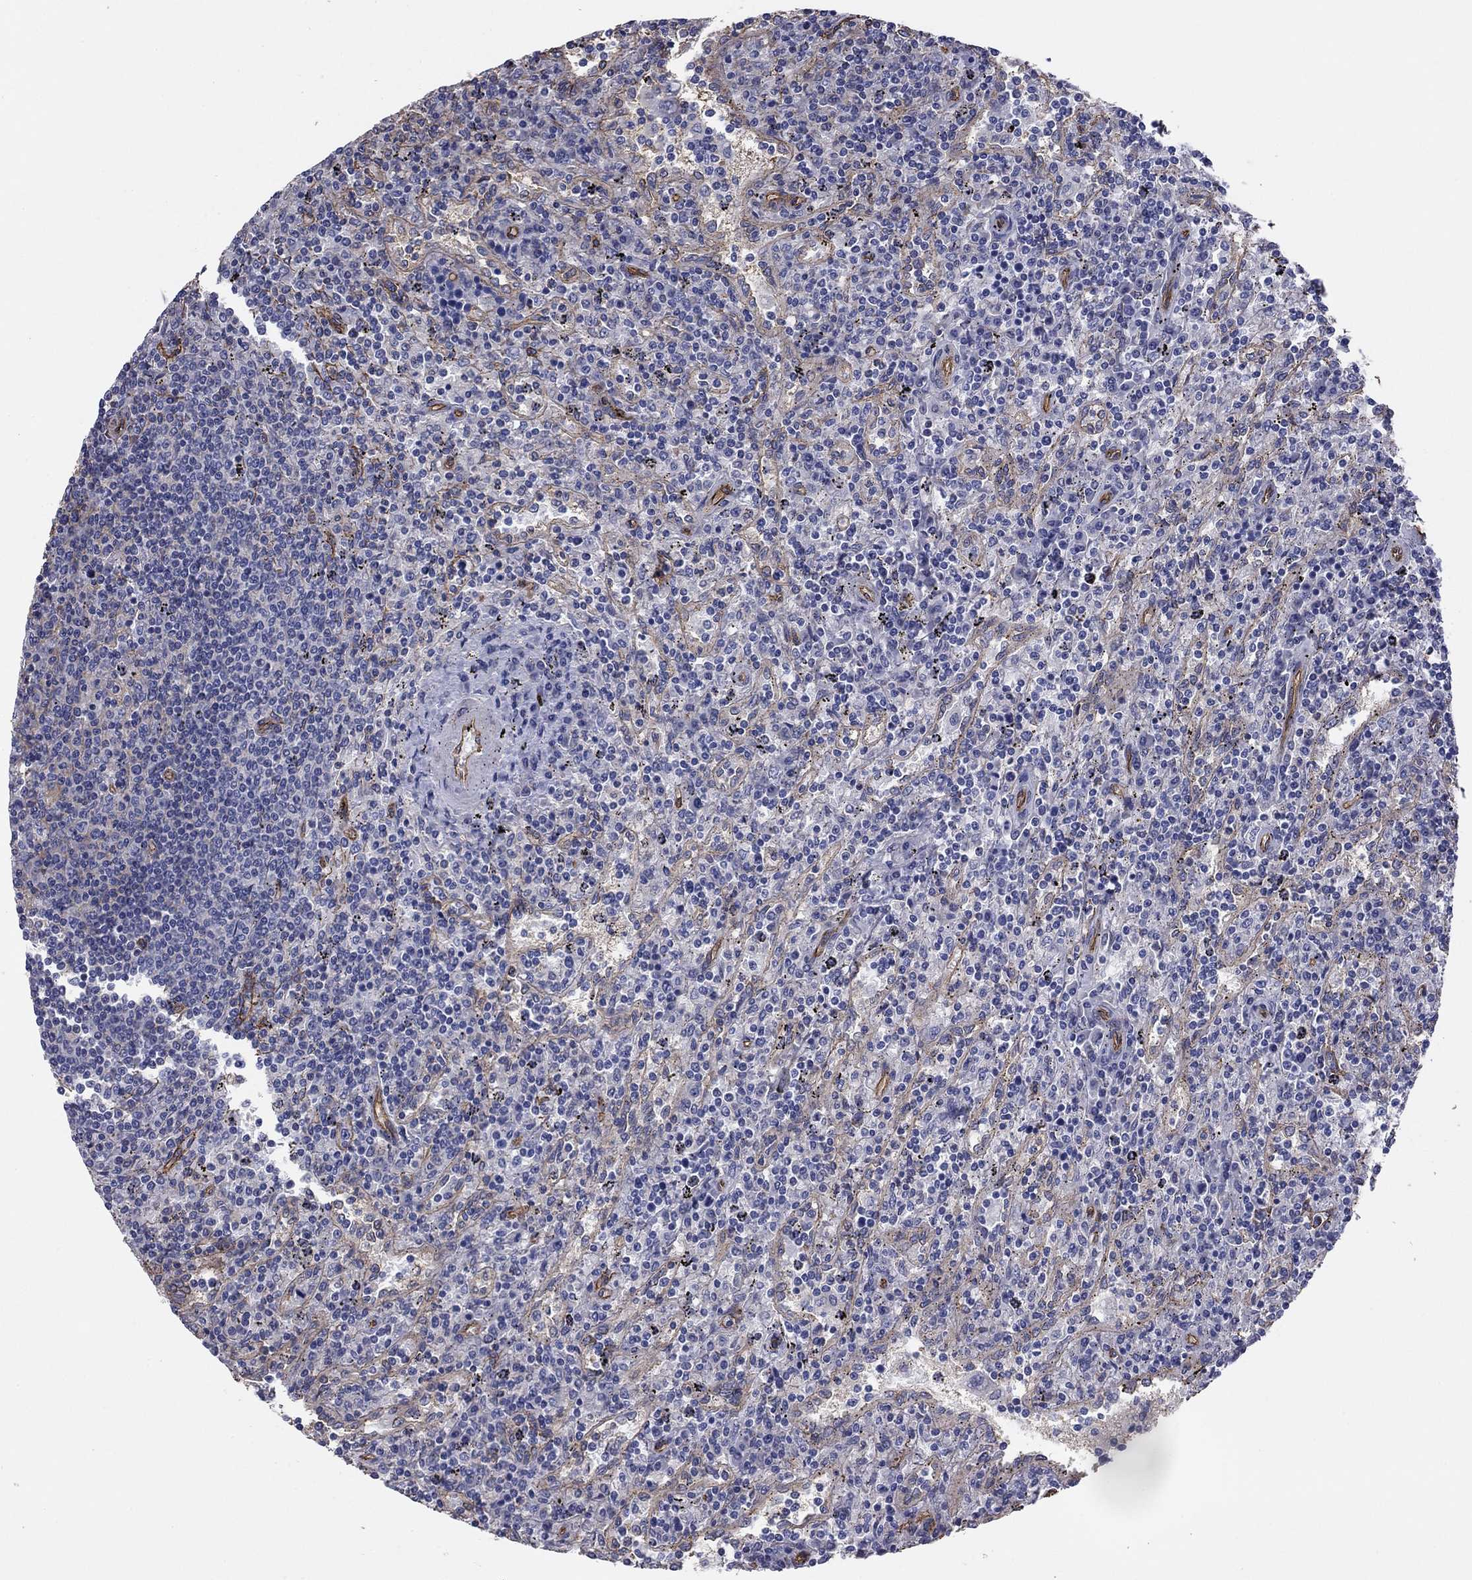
{"staining": {"intensity": "negative", "quantity": "none", "location": "none"}, "tissue": "lymphoma", "cell_type": "Tumor cells", "image_type": "cancer", "snomed": [{"axis": "morphology", "description": "Malignant lymphoma, non-Hodgkin's type, Low grade"}, {"axis": "topography", "description": "Spleen"}], "caption": "DAB (3,3'-diaminobenzidine) immunohistochemical staining of human lymphoma demonstrates no significant staining in tumor cells.", "gene": "TCHH", "patient": {"sex": "male", "age": 62}}